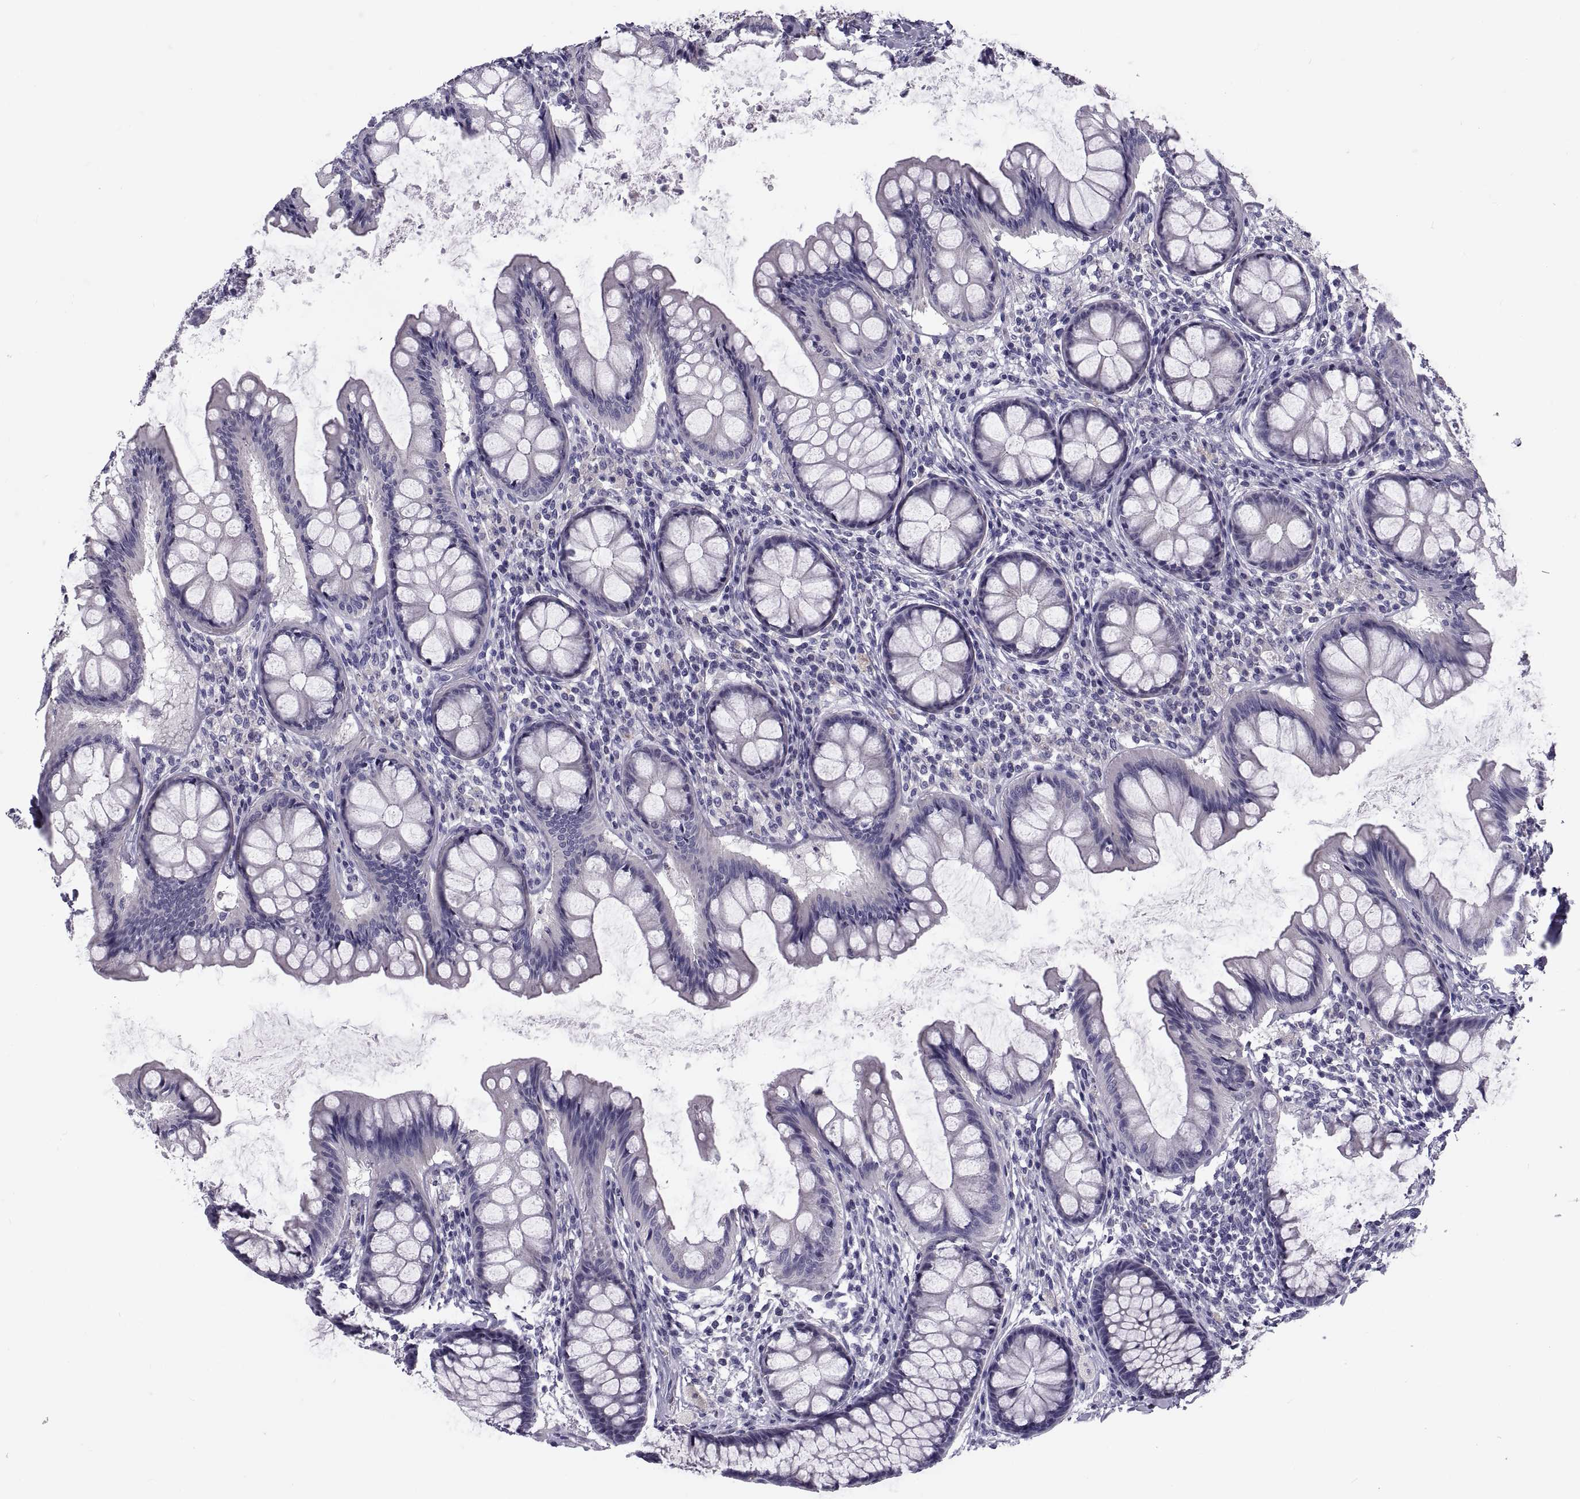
{"staining": {"intensity": "negative", "quantity": "none", "location": "none"}, "tissue": "colon", "cell_type": "Endothelial cells", "image_type": "normal", "snomed": [{"axis": "morphology", "description": "Normal tissue, NOS"}, {"axis": "topography", "description": "Colon"}], "caption": "This is an immunohistochemistry (IHC) micrograph of benign colon. There is no staining in endothelial cells.", "gene": "PDZRN4", "patient": {"sex": "female", "age": 65}}